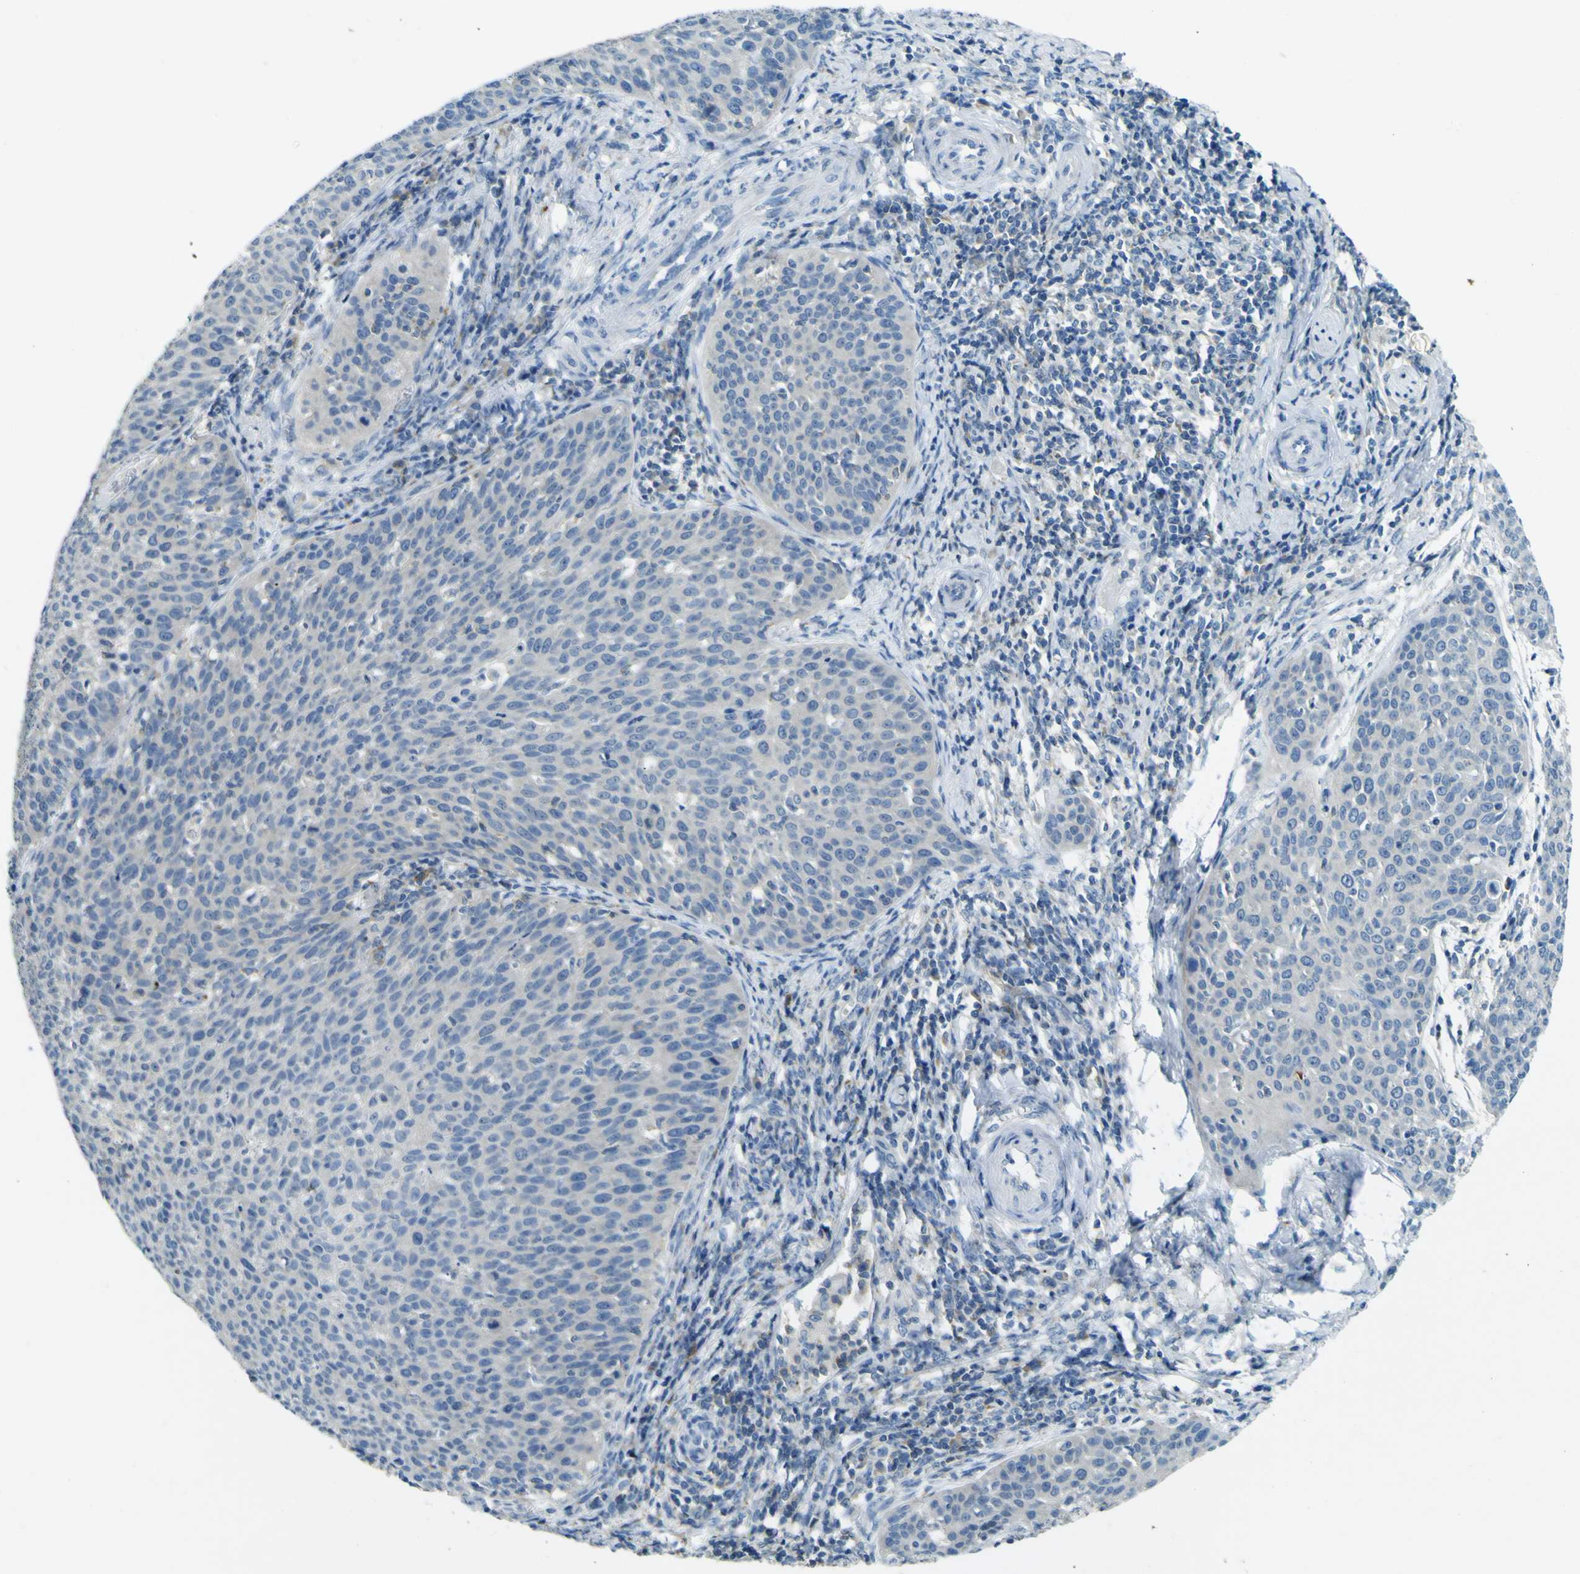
{"staining": {"intensity": "moderate", "quantity": "<25%", "location": "cytoplasmic/membranous"}, "tissue": "cervical cancer", "cell_type": "Tumor cells", "image_type": "cancer", "snomed": [{"axis": "morphology", "description": "Squamous cell carcinoma, NOS"}, {"axis": "topography", "description": "Cervix"}], "caption": "Human cervical squamous cell carcinoma stained with a brown dye reveals moderate cytoplasmic/membranous positive expression in approximately <25% of tumor cells.", "gene": "SORCS1", "patient": {"sex": "female", "age": 38}}